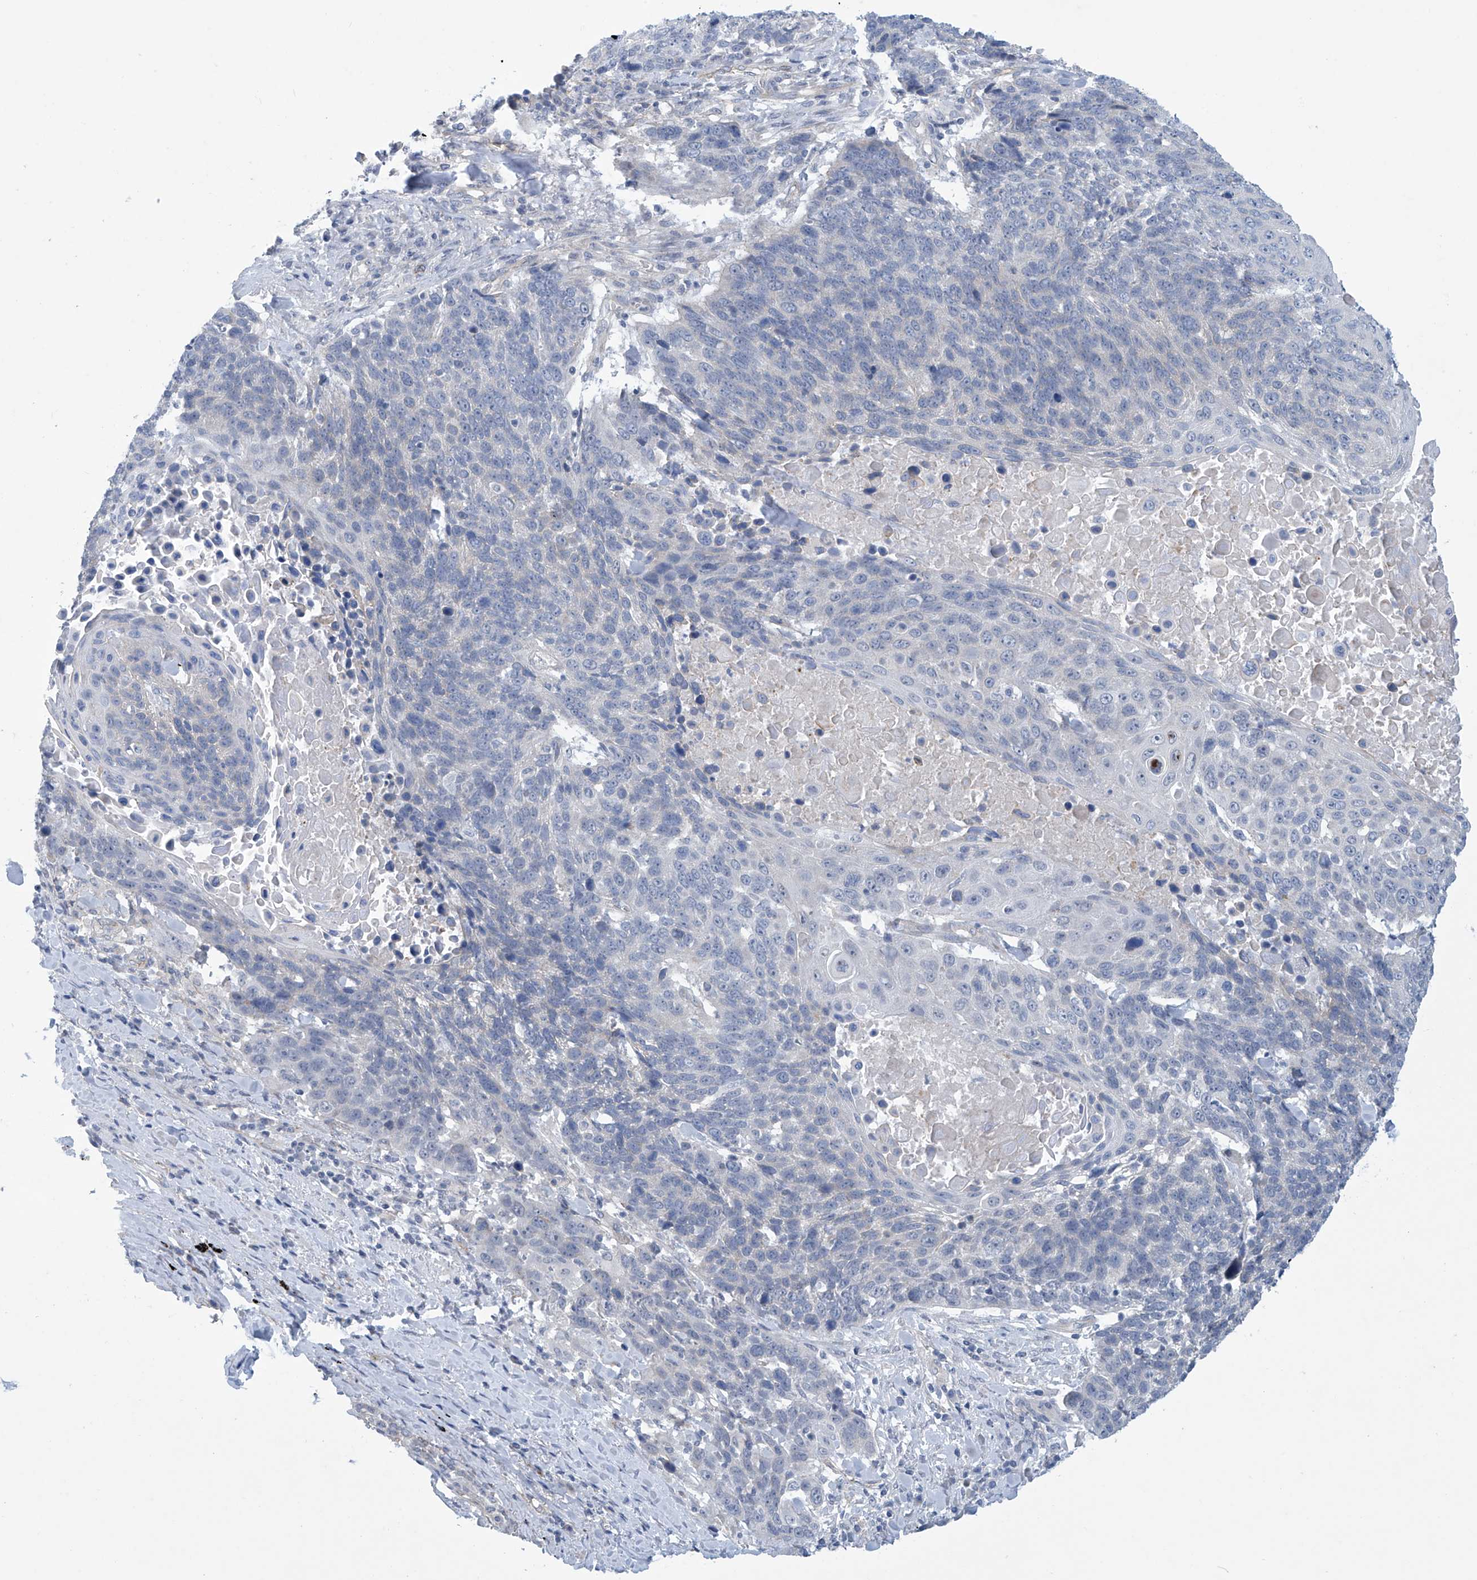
{"staining": {"intensity": "negative", "quantity": "none", "location": "none"}, "tissue": "lung cancer", "cell_type": "Tumor cells", "image_type": "cancer", "snomed": [{"axis": "morphology", "description": "Squamous cell carcinoma, NOS"}, {"axis": "topography", "description": "Lung"}], "caption": "Micrograph shows no significant protein staining in tumor cells of lung cancer. (DAB immunohistochemistry visualized using brightfield microscopy, high magnification).", "gene": "ABHD13", "patient": {"sex": "male", "age": 66}}